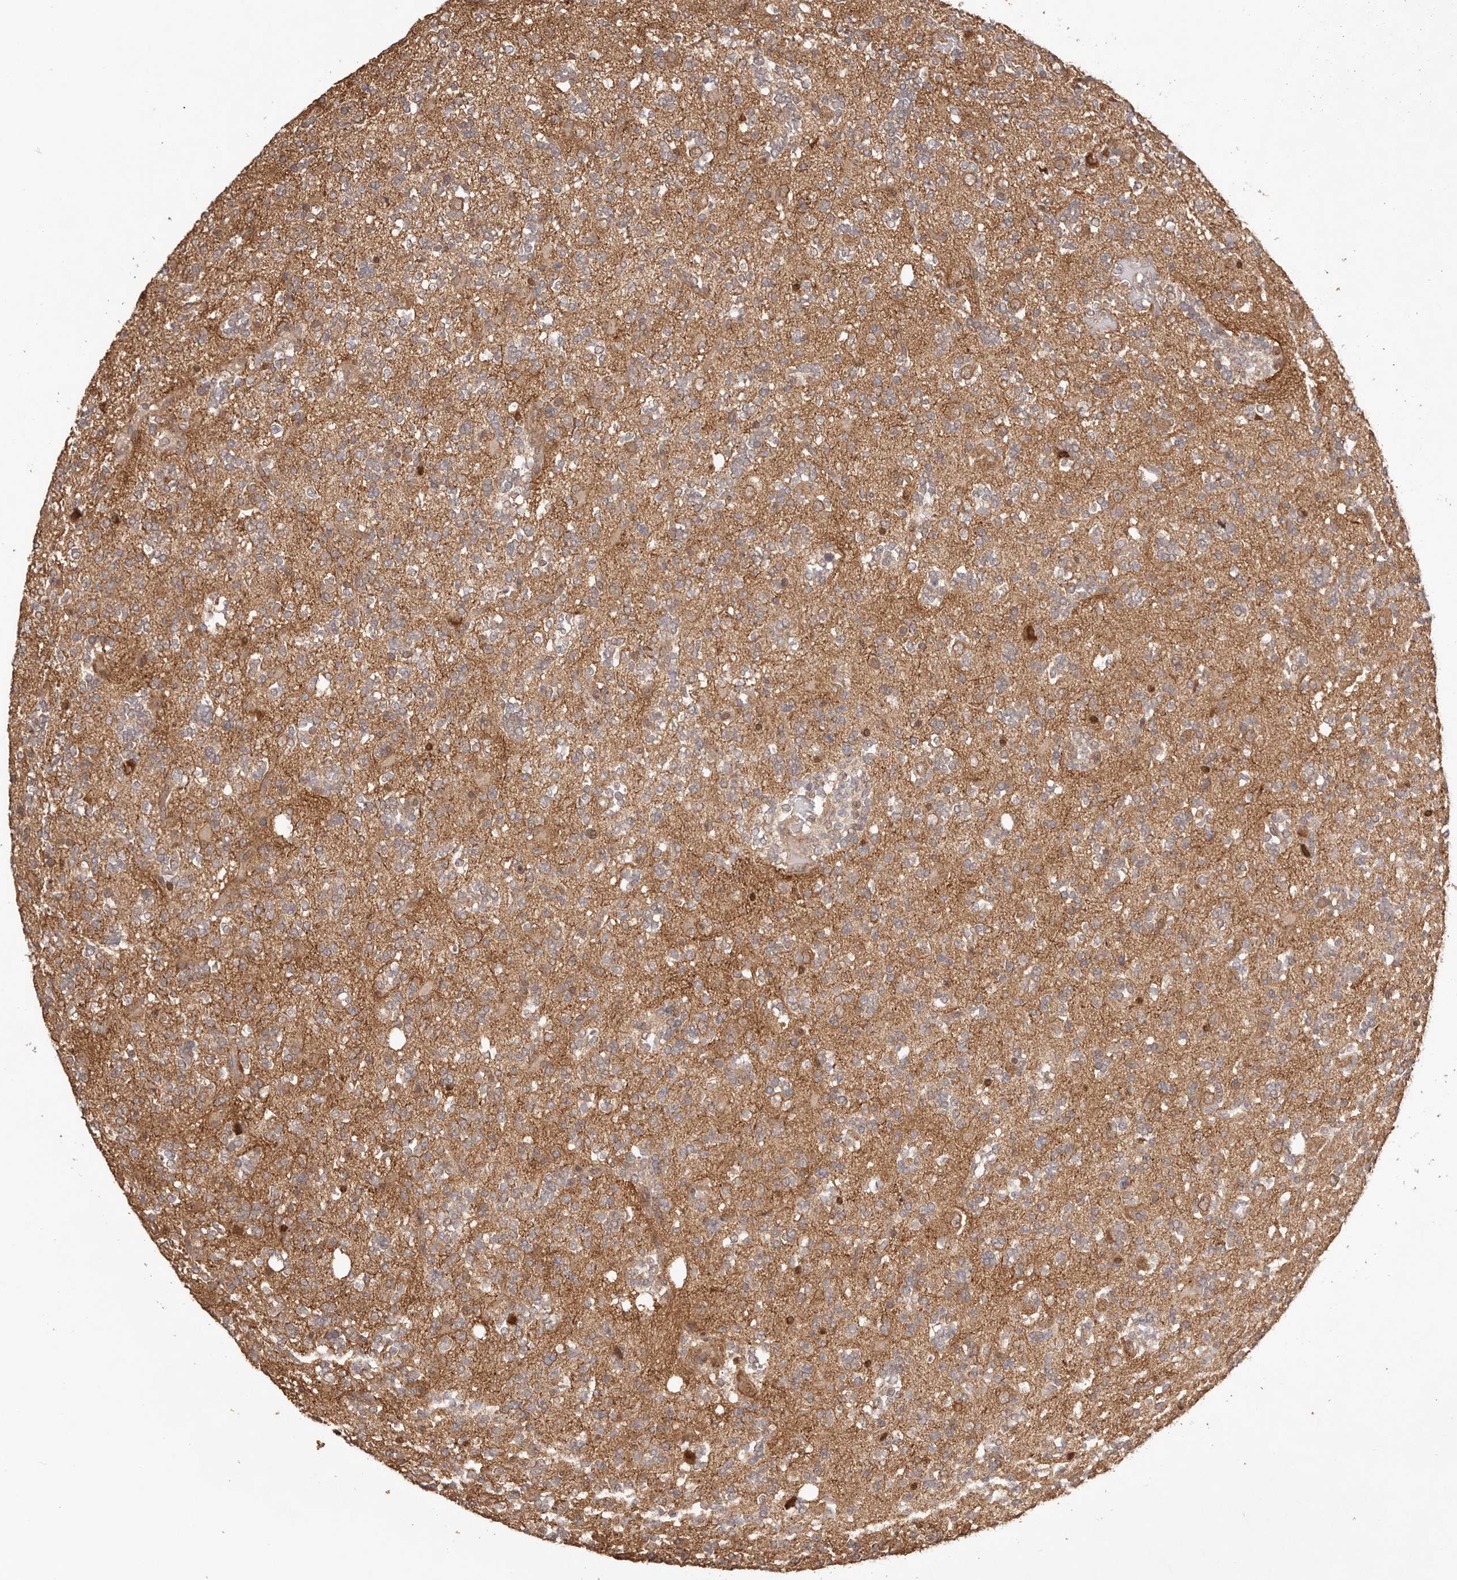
{"staining": {"intensity": "weak", "quantity": ">75%", "location": "cytoplasmic/membranous"}, "tissue": "glioma", "cell_type": "Tumor cells", "image_type": "cancer", "snomed": [{"axis": "morphology", "description": "Glioma, malignant, High grade"}, {"axis": "topography", "description": "Brain"}], "caption": "A brown stain highlights weak cytoplasmic/membranous expression of a protein in glioma tumor cells.", "gene": "UBR2", "patient": {"sex": "female", "age": 62}}